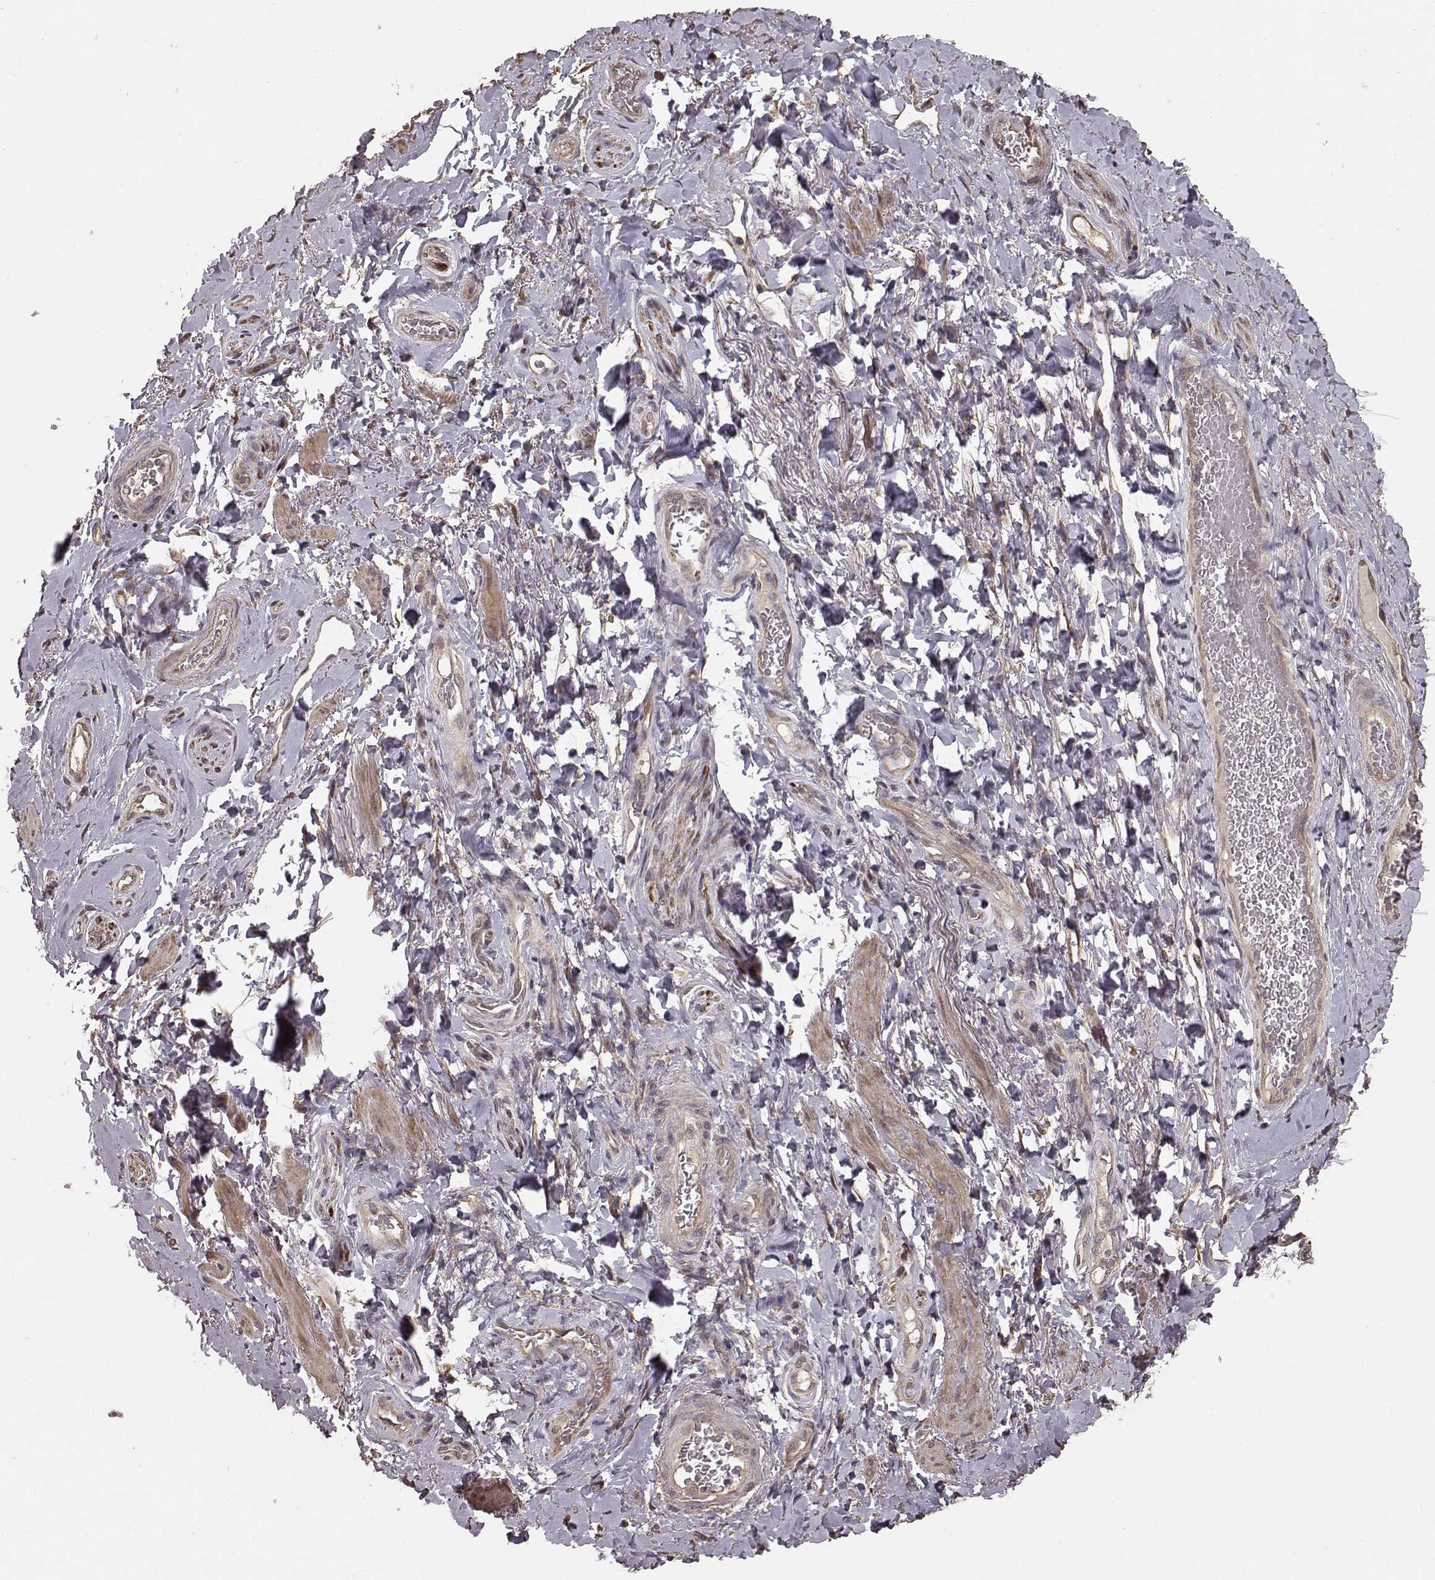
{"staining": {"intensity": "weak", "quantity": ">75%", "location": "cytoplasmic/membranous"}, "tissue": "adipose tissue", "cell_type": "Adipocytes", "image_type": "normal", "snomed": [{"axis": "morphology", "description": "Normal tissue, NOS"}, {"axis": "topography", "description": "Anal"}, {"axis": "topography", "description": "Peripheral nerve tissue"}], "caption": "A brown stain shows weak cytoplasmic/membranous positivity of a protein in adipocytes of normal human adipose tissue.", "gene": "USP15", "patient": {"sex": "male", "age": 53}}